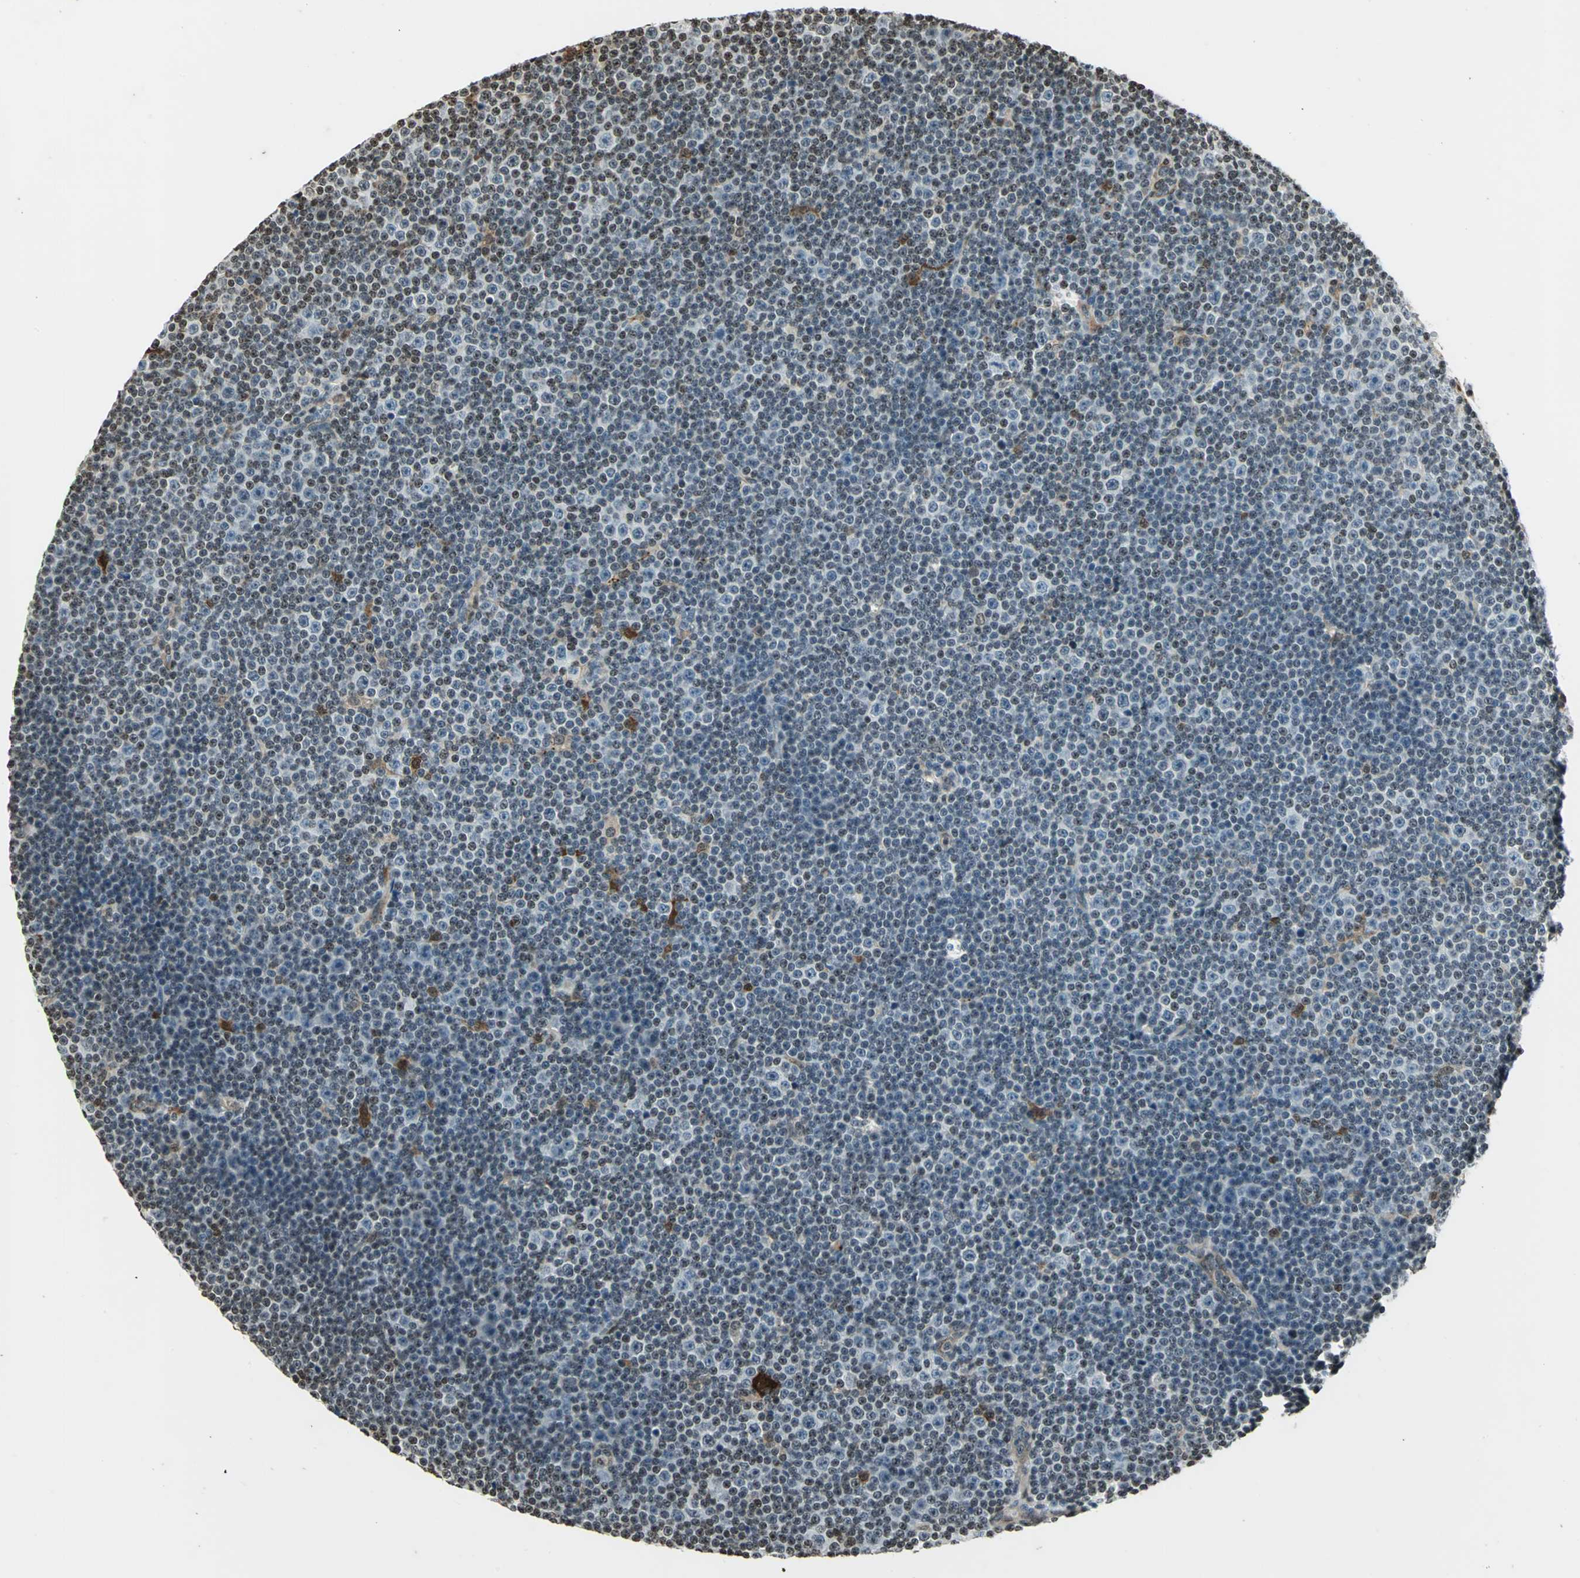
{"staining": {"intensity": "negative", "quantity": "none", "location": "none"}, "tissue": "lymphoma", "cell_type": "Tumor cells", "image_type": "cancer", "snomed": [{"axis": "morphology", "description": "Malignant lymphoma, non-Hodgkin's type, Low grade"}, {"axis": "topography", "description": "Lymph node"}], "caption": "An immunohistochemistry photomicrograph of low-grade malignant lymphoma, non-Hodgkin's type is shown. There is no staining in tumor cells of low-grade malignant lymphoma, non-Hodgkin's type. (Stains: DAB IHC with hematoxylin counter stain, Microscopy: brightfield microscopy at high magnification).", "gene": "LGALS3", "patient": {"sex": "female", "age": 67}}